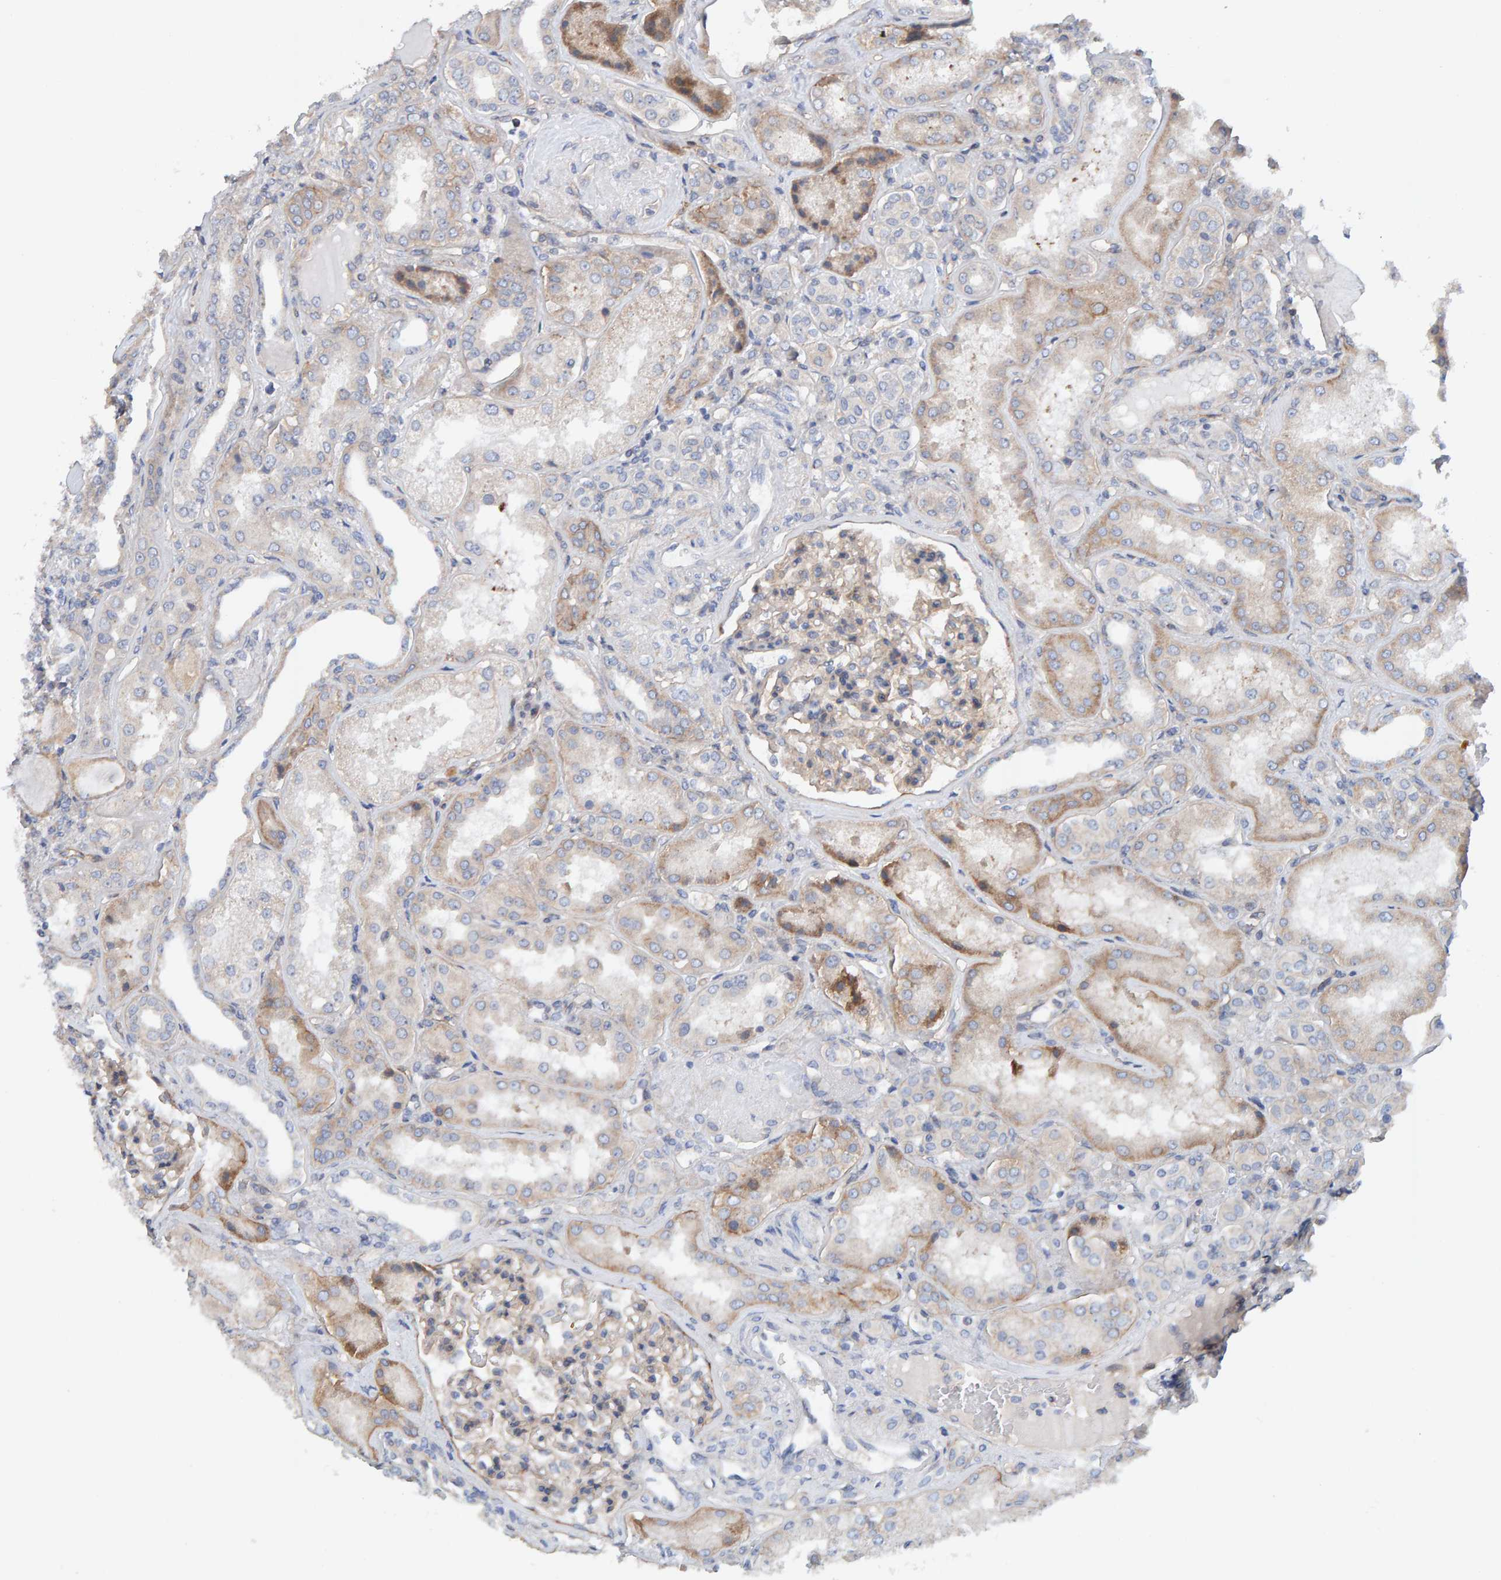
{"staining": {"intensity": "weak", "quantity": "25%-75%", "location": "cytoplasmic/membranous"}, "tissue": "kidney", "cell_type": "Cells in glomeruli", "image_type": "normal", "snomed": [{"axis": "morphology", "description": "Normal tissue, NOS"}, {"axis": "topography", "description": "Kidney"}], "caption": "Immunohistochemistry image of normal kidney: kidney stained using immunohistochemistry (IHC) shows low levels of weak protein expression localized specifically in the cytoplasmic/membranous of cells in glomeruli, appearing as a cytoplasmic/membranous brown color.", "gene": "RGP1", "patient": {"sex": "female", "age": 56}}